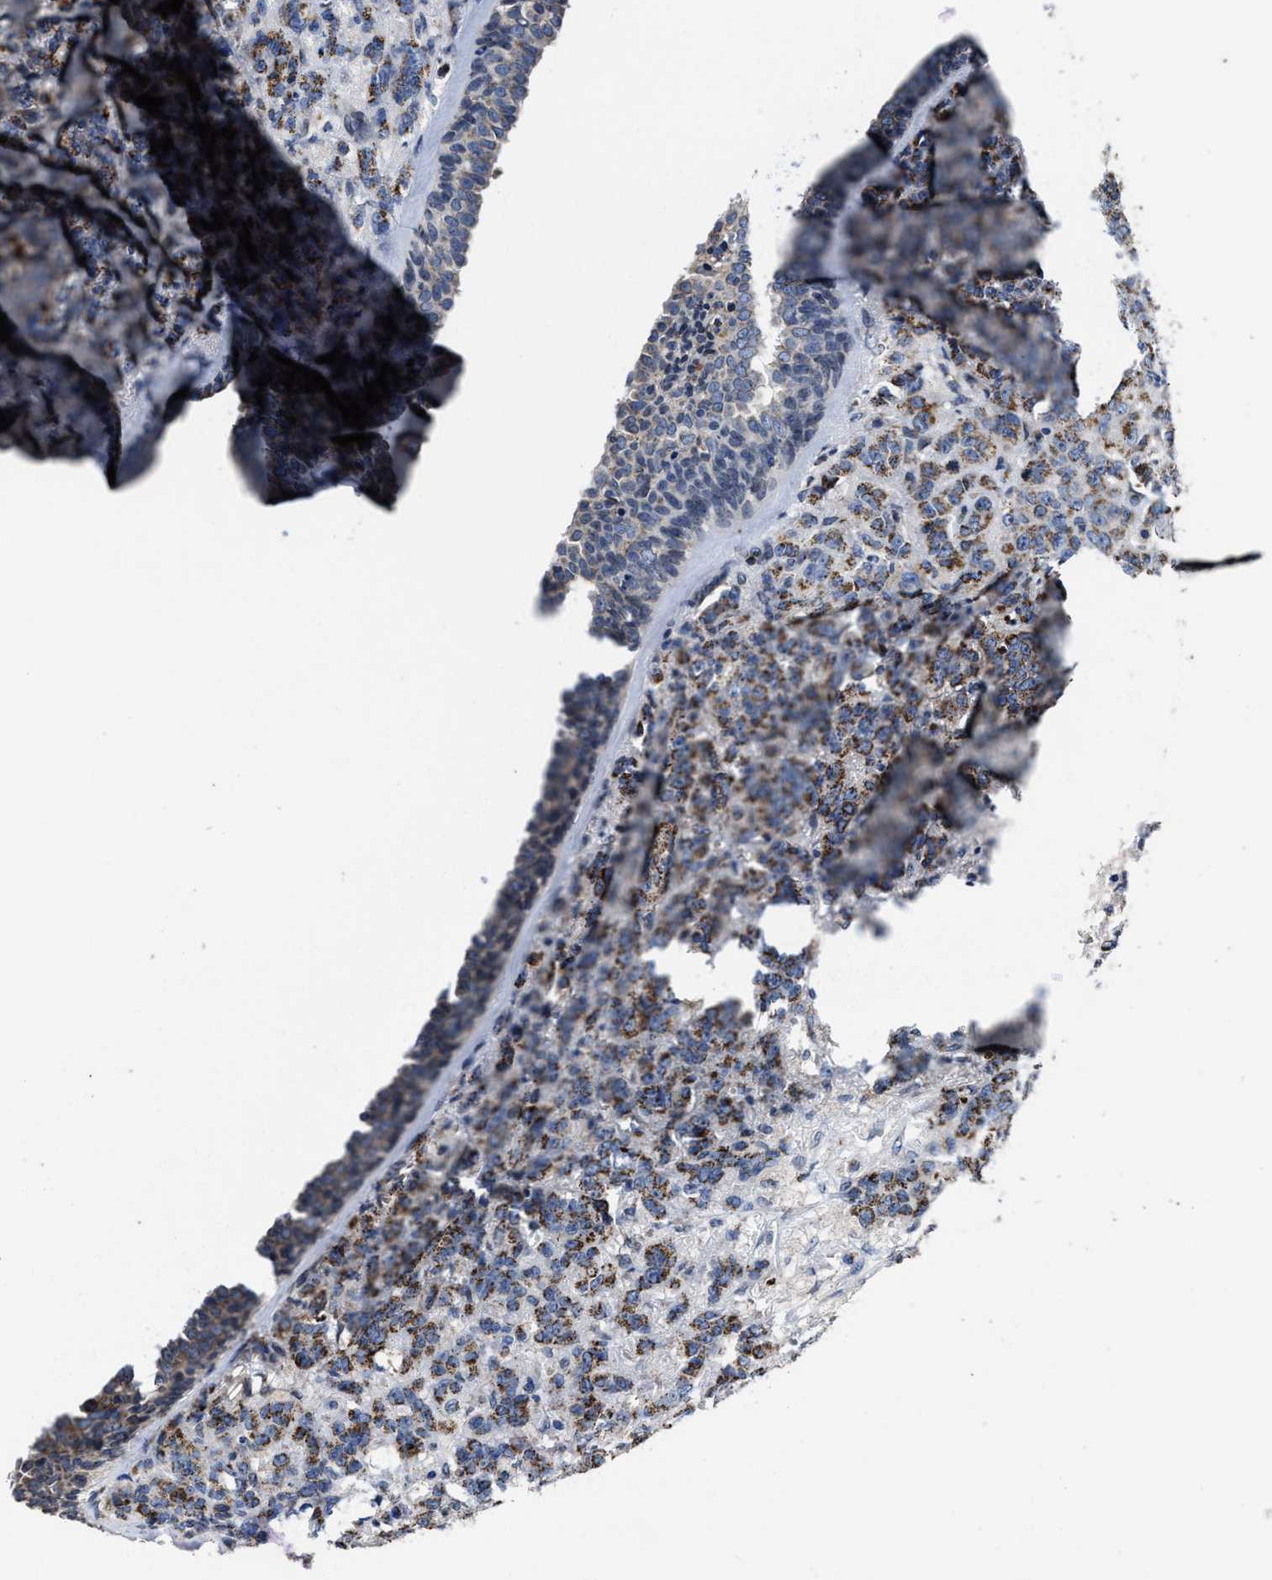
{"staining": {"intensity": "moderate", "quantity": ">75%", "location": "cytoplasmic/membranous"}, "tissue": "breast cancer", "cell_type": "Tumor cells", "image_type": "cancer", "snomed": [{"axis": "morphology", "description": "Normal tissue, NOS"}, {"axis": "morphology", "description": "Duct carcinoma"}, {"axis": "topography", "description": "Breast"}], "caption": "This micrograph displays immunohistochemistry staining of human infiltrating ductal carcinoma (breast), with medium moderate cytoplasmic/membranous staining in approximately >75% of tumor cells.", "gene": "CACNA1D", "patient": {"sex": "female", "age": 40}}